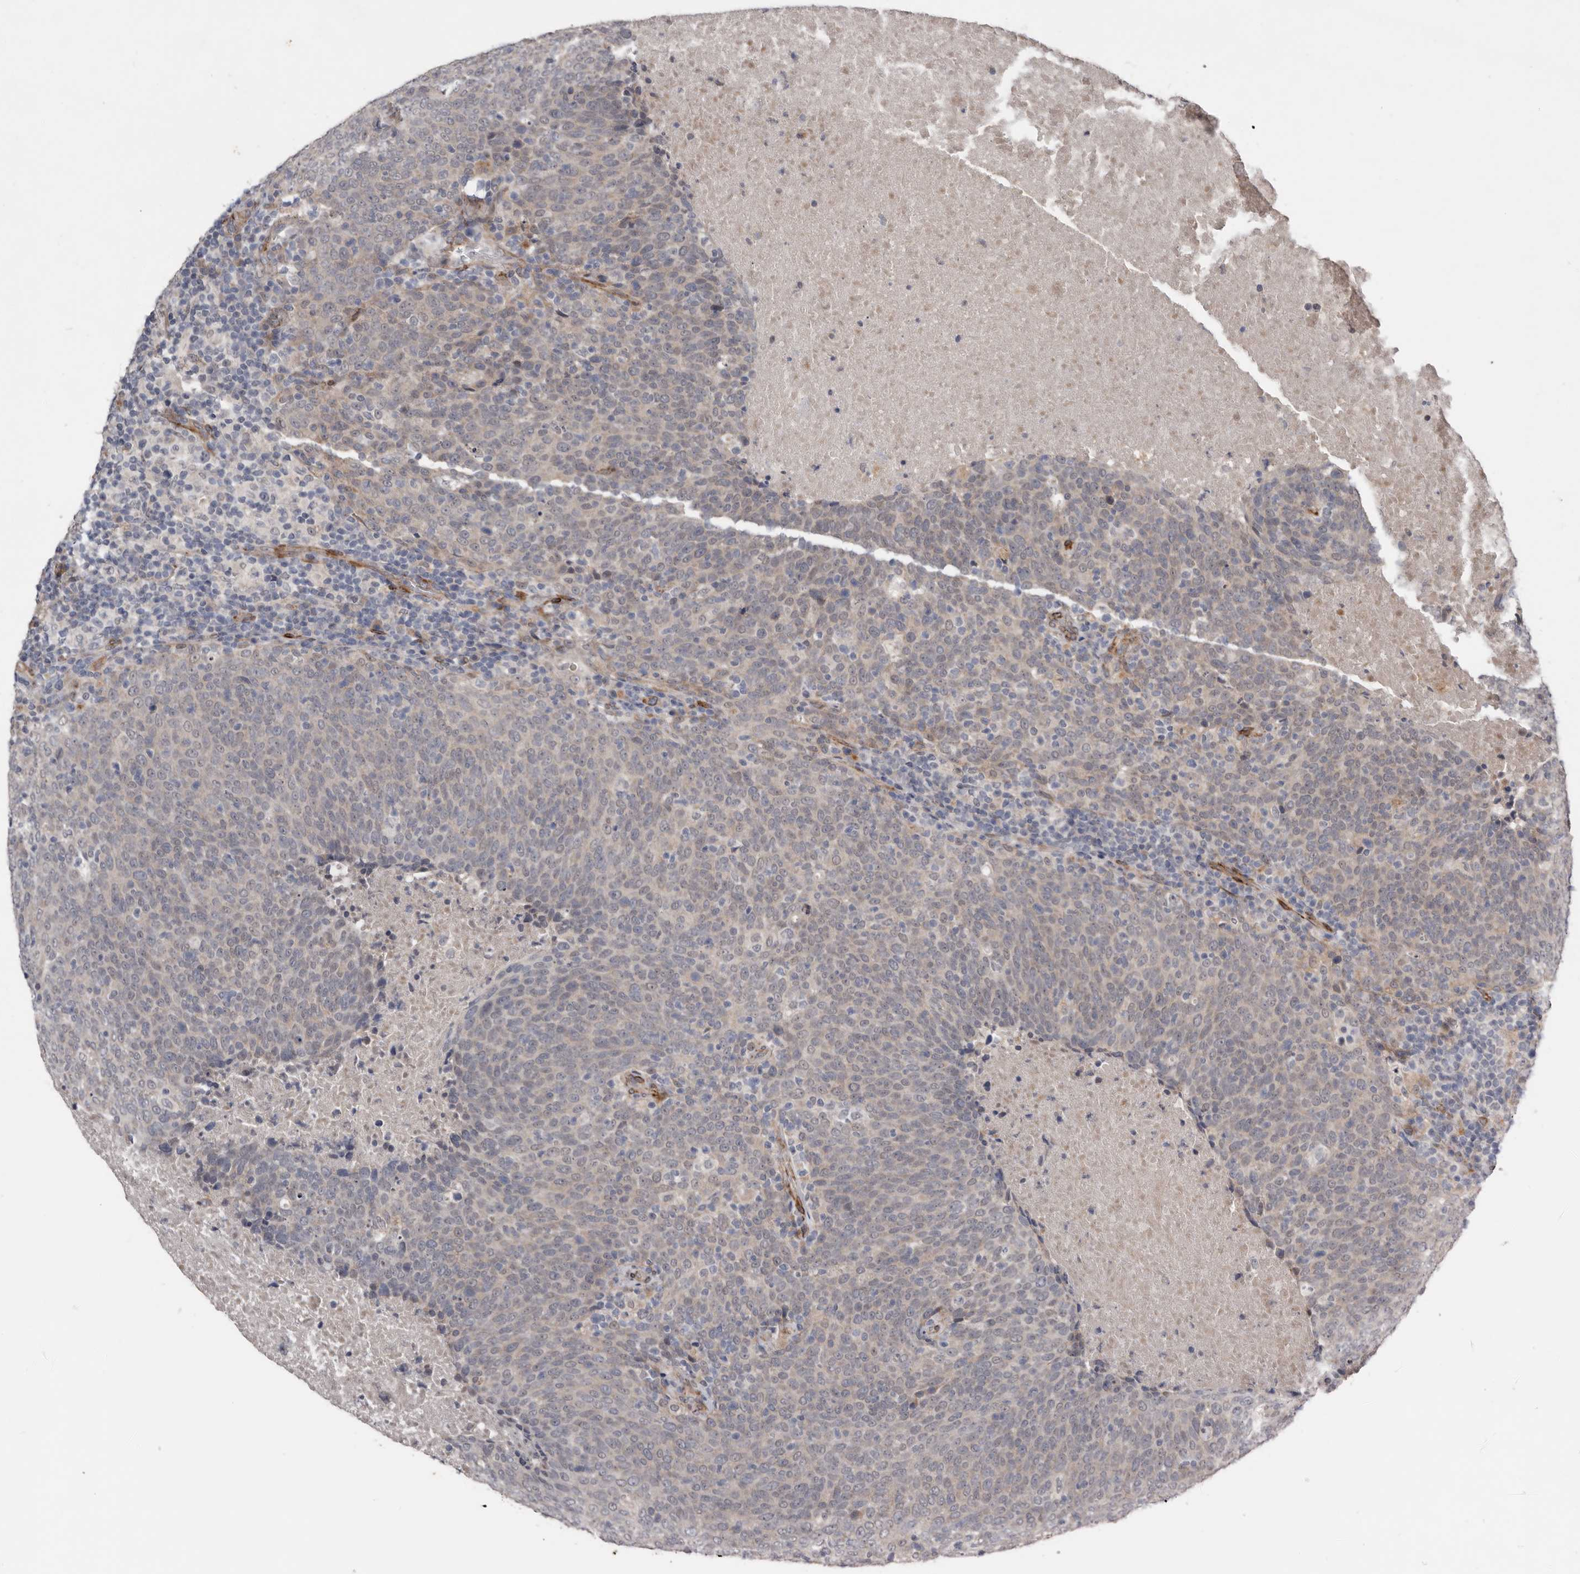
{"staining": {"intensity": "negative", "quantity": "none", "location": "none"}, "tissue": "head and neck cancer", "cell_type": "Tumor cells", "image_type": "cancer", "snomed": [{"axis": "morphology", "description": "Squamous cell carcinoma, NOS"}, {"axis": "morphology", "description": "Squamous cell carcinoma, metastatic, NOS"}, {"axis": "topography", "description": "Lymph node"}, {"axis": "topography", "description": "Head-Neck"}], "caption": "Immunohistochemistry (IHC) of head and neck metastatic squamous cell carcinoma demonstrates no positivity in tumor cells.", "gene": "RANBP17", "patient": {"sex": "male", "age": 62}}